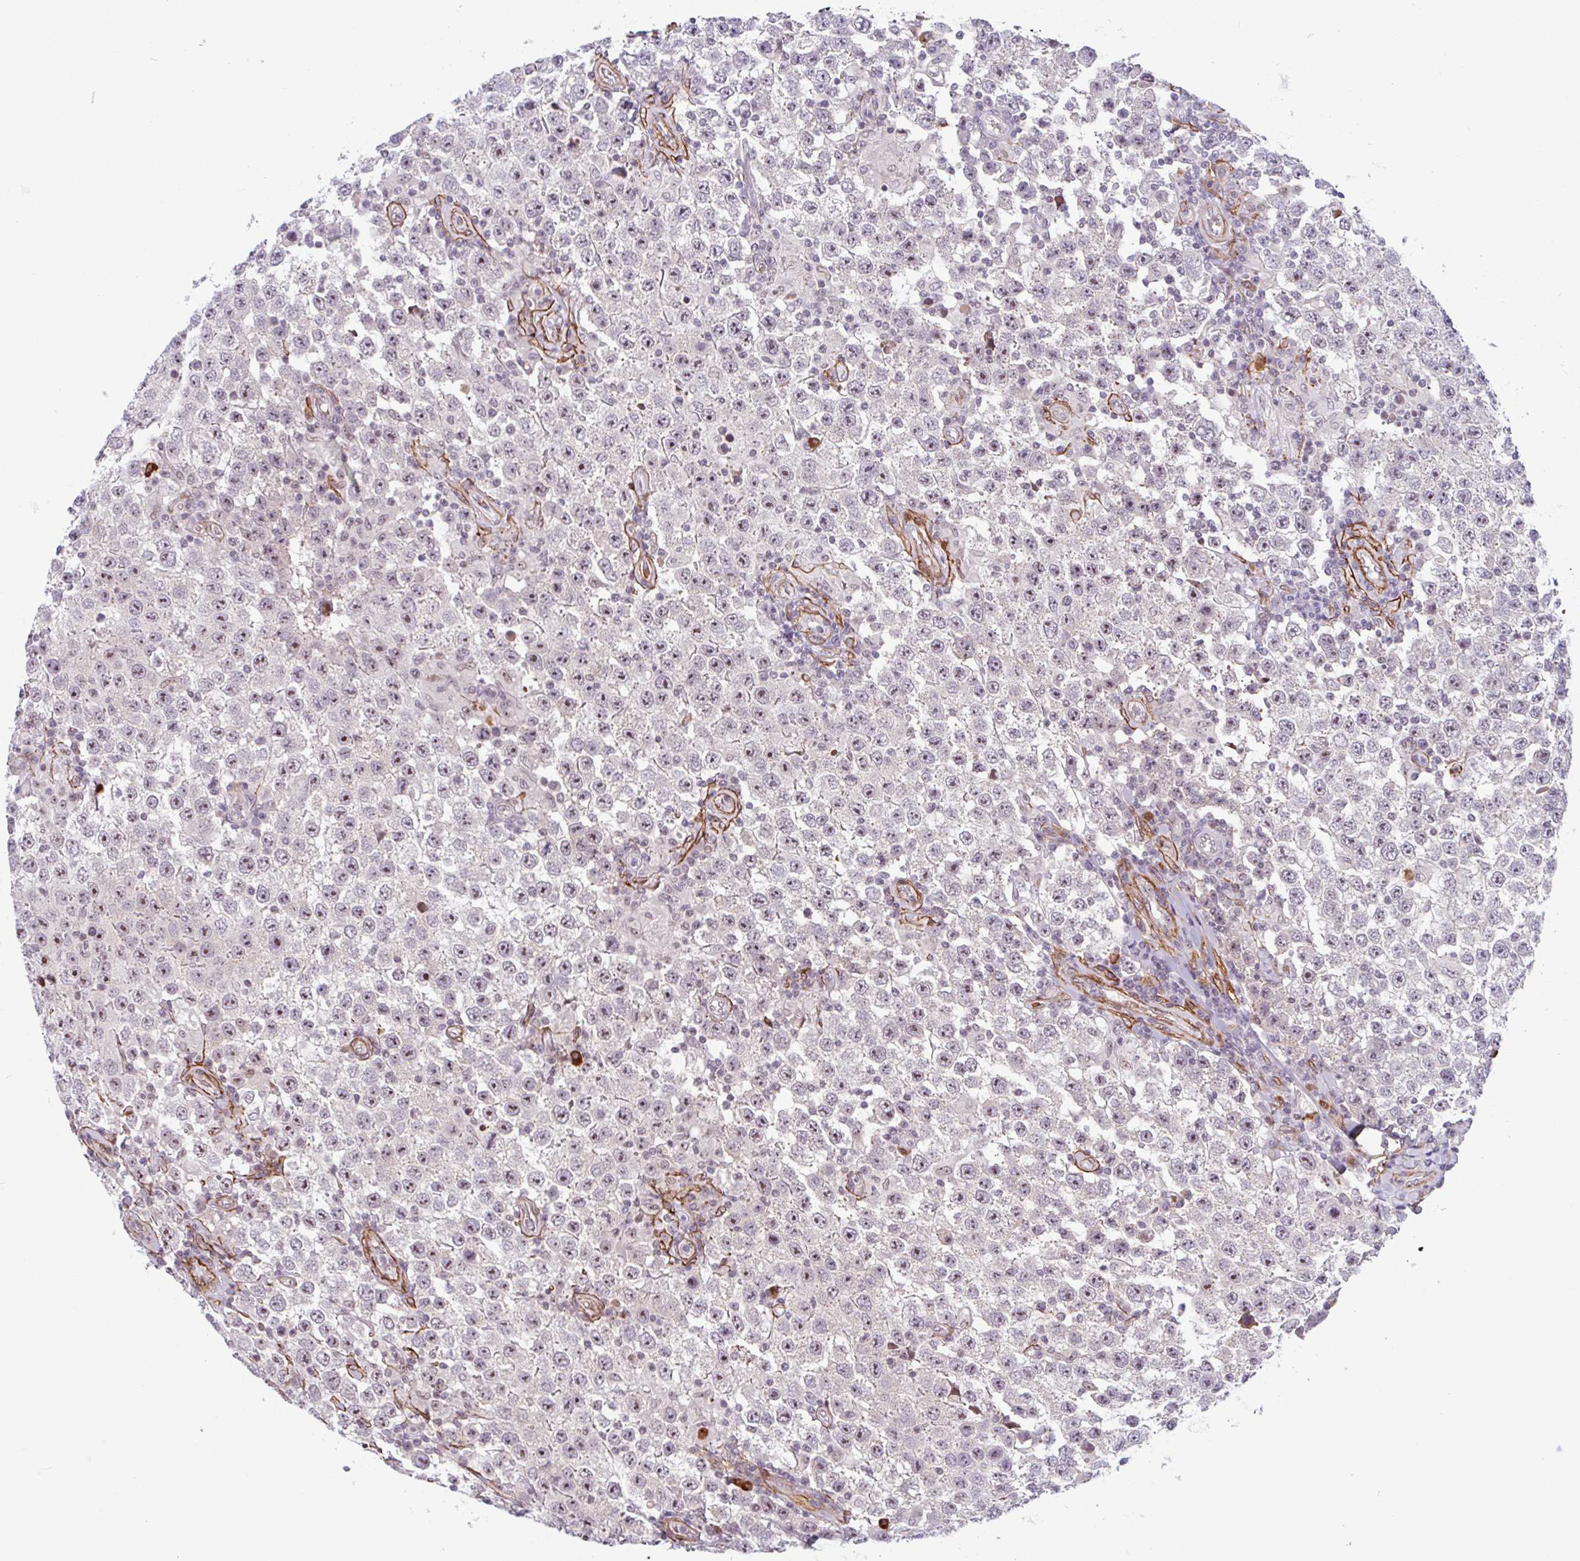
{"staining": {"intensity": "moderate", "quantity": "25%-75%", "location": "nuclear"}, "tissue": "testis cancer", "cell_type": "Tumor cells", "image_type": "cancer", "snomed": [{"axis": "morphology", "description": "Normal tissue, NOS"}, {"axis": "morphology", "description": "Urothelial carcinoma, High grade"}, {"axis": "morphology", "description": "Seminoma, NOS"}, {"axis": "morphology", "description": "Carcinoma, Embryonal, NOS"}, {"axis": "topography", "description": "Urinary bladder"}, {"axis": "topography", "description": "Testis"}], "caption": "This photomicrograph shows immunohistochemistry staining of testis cancer (seminoma), with medium moderate nuclear expression in approximately 25%-75% of tumor cells.", "gene": "TMEM119", "patient": {"sex": "male", "age": 41}}